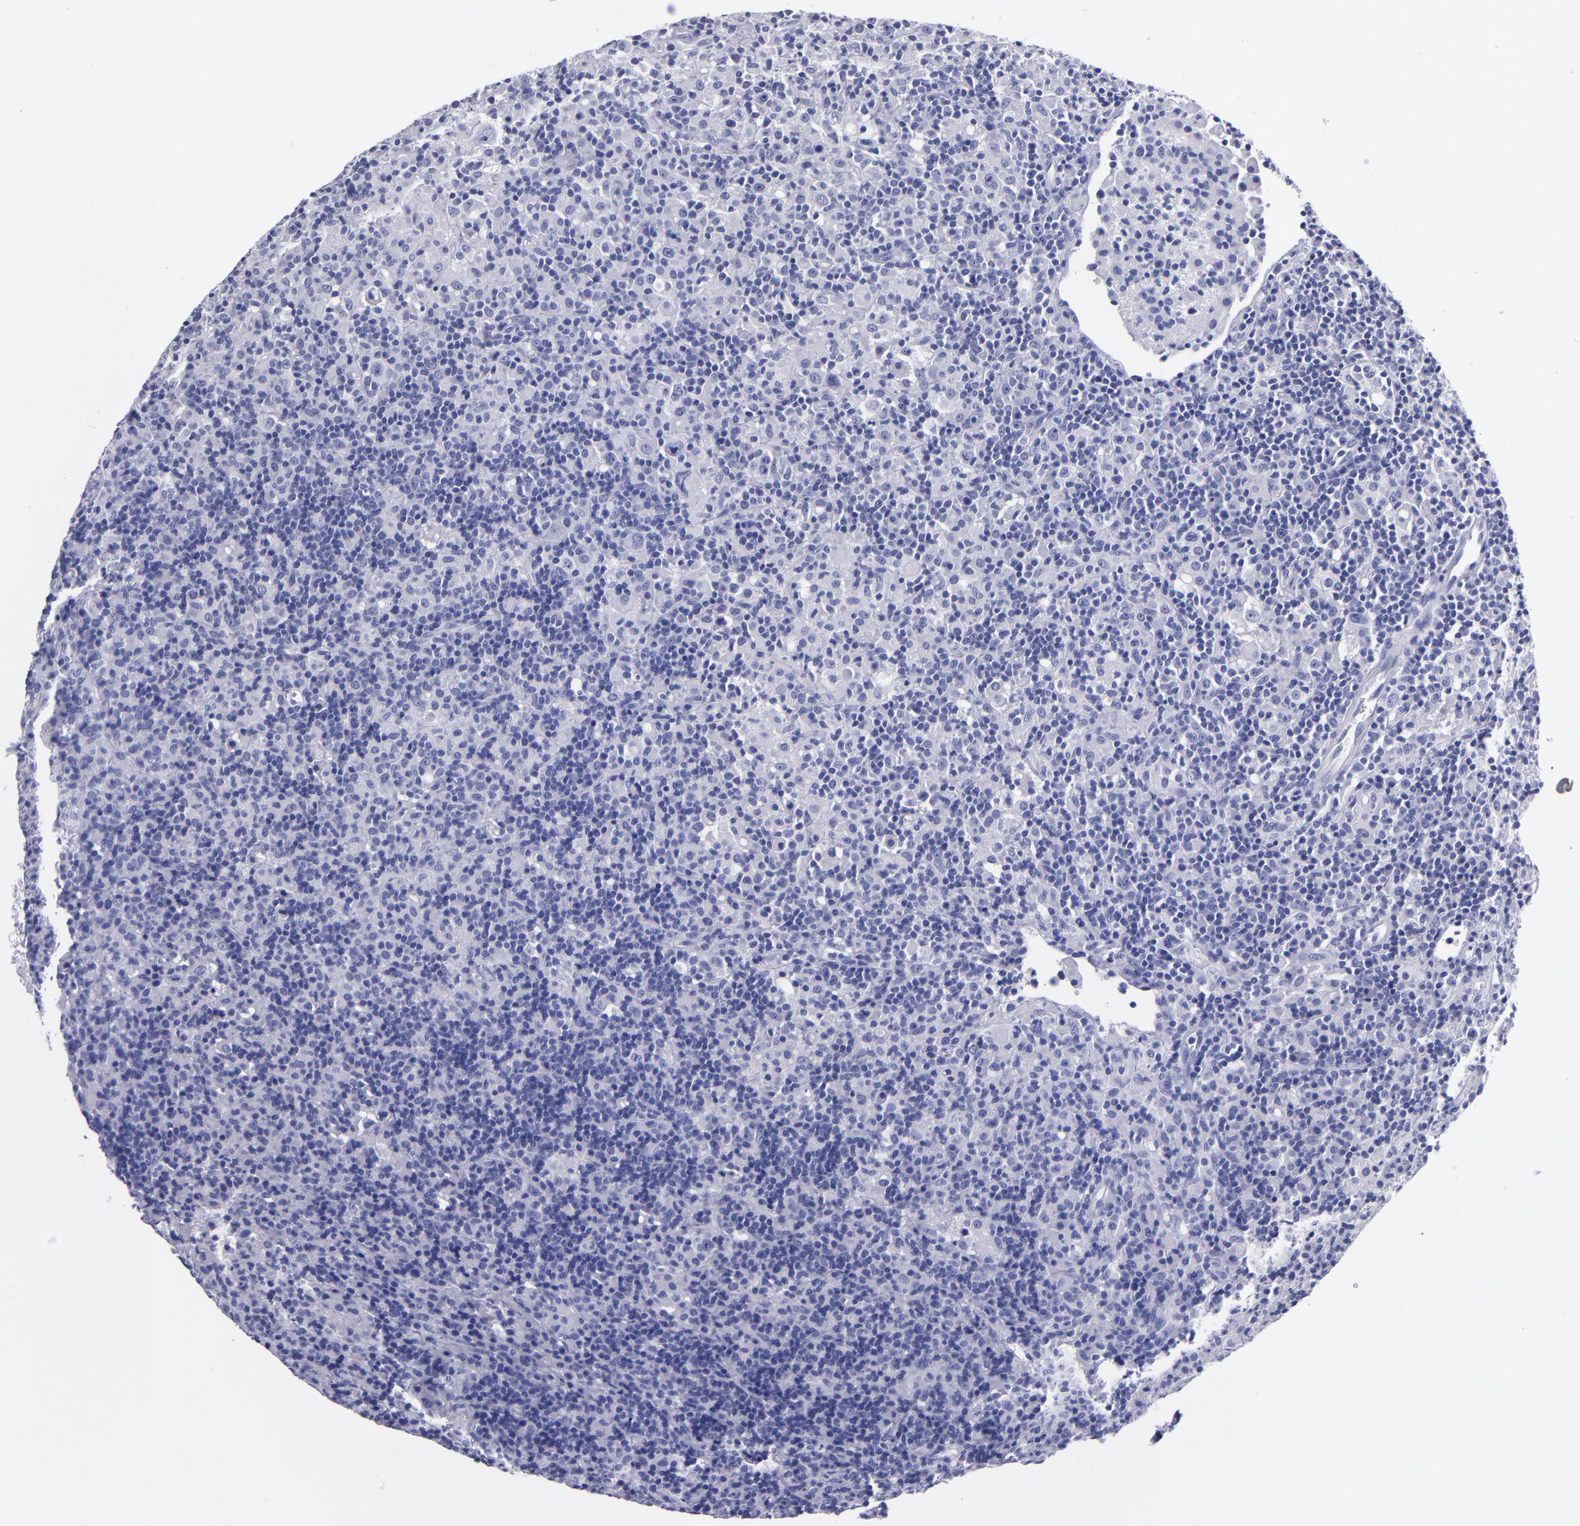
{"staining": {"intensity": "negative", "quantity": "none", "location": "none"}, "tissue": "lymphoma", "cell_type": "Tumor cells", "image_type": "cancer", "snomed": [{"axis": "morphology", "description": "Hodgkin's disease, NOS"}, {"axis": "topography", "description": "Lymph node"}], "caption": "This is an IHC histopathology image of human lymphoma. There is no positivity in tumor cells.", "gene": "SV2A", "patient": {"sex": "male", "age": 46}}